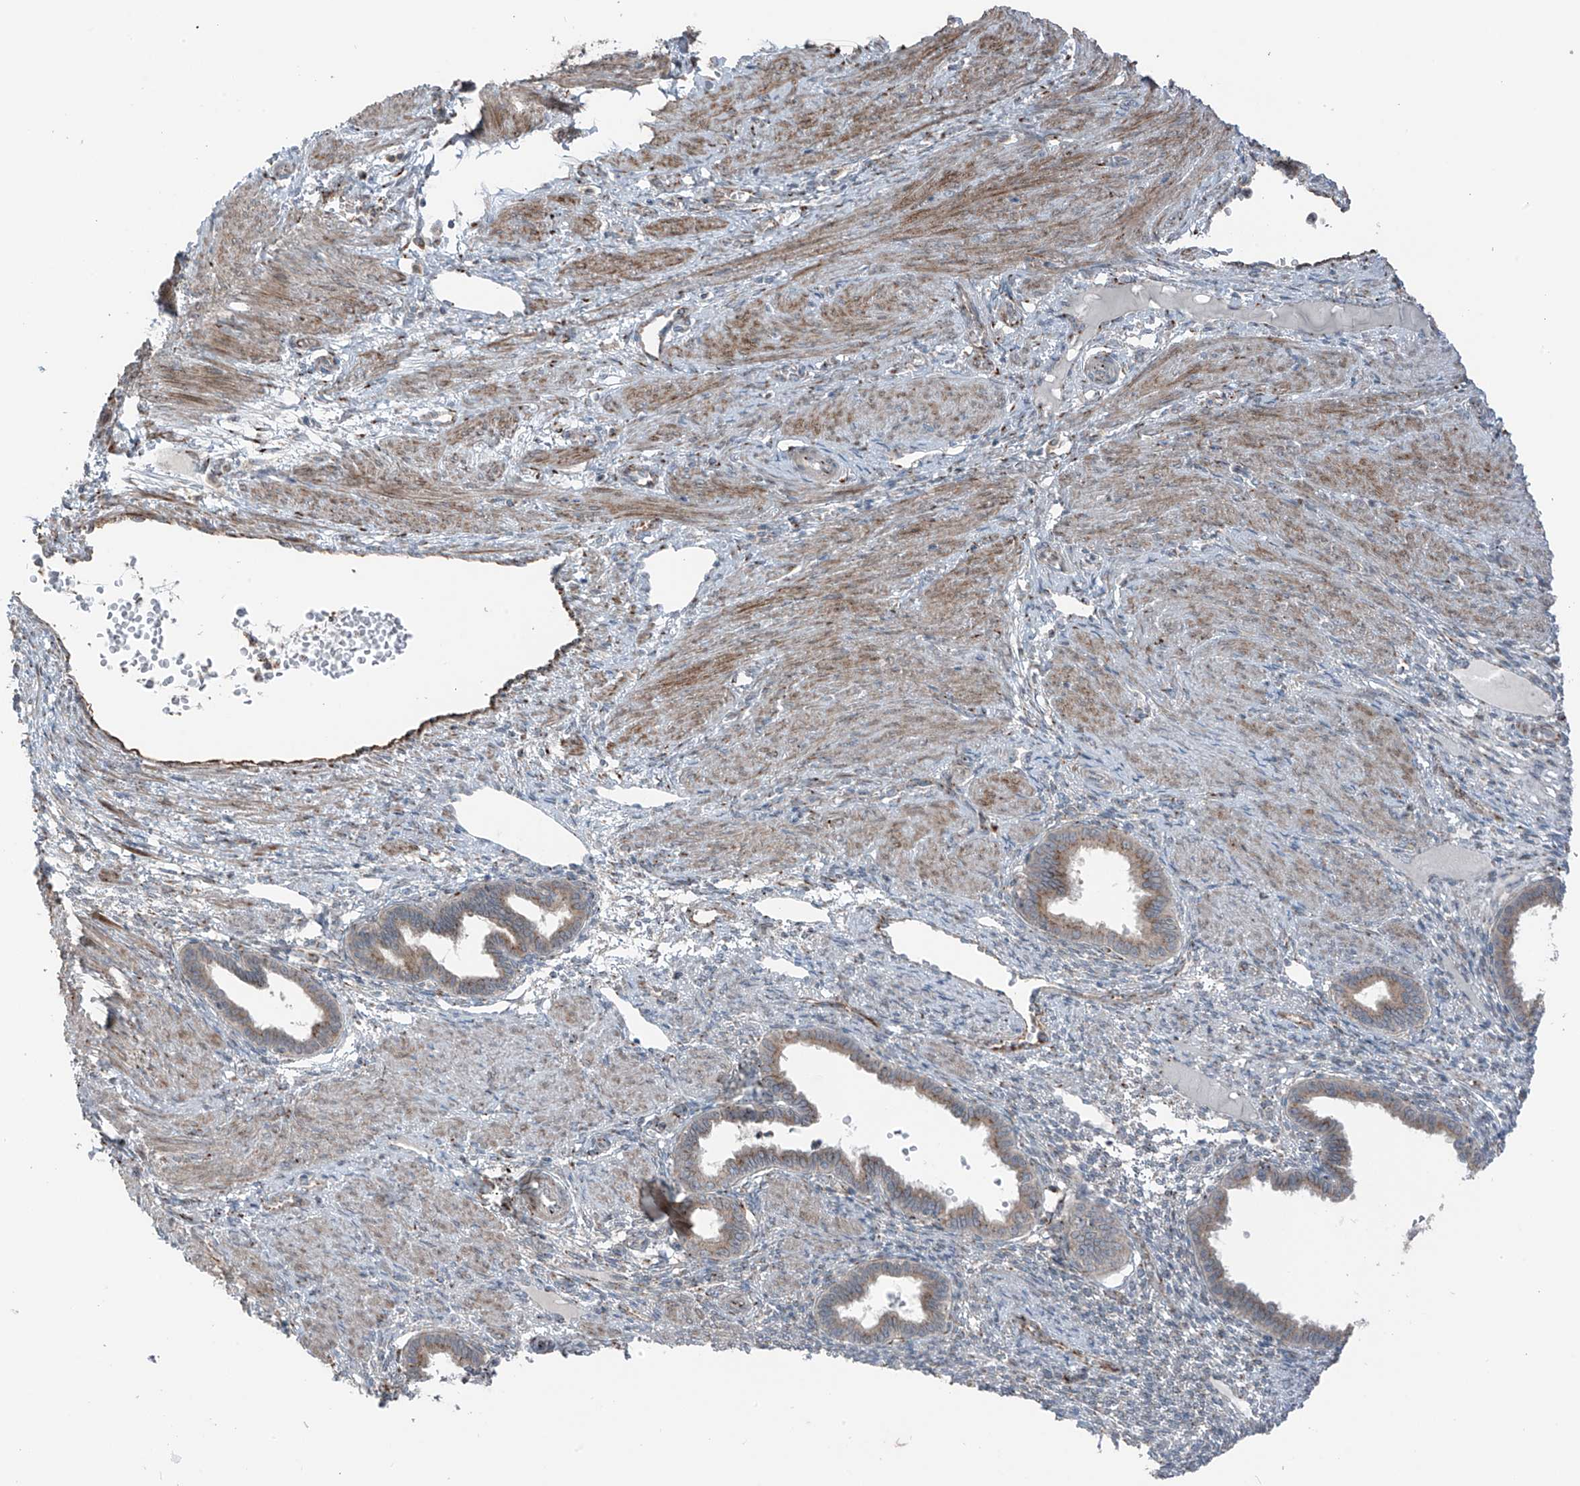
{"staining": {"intensity": "weak", "quantity": "25%-75%", "location": "cytoplasmic/membranous"}, "tissue": "endometrium", "cell_type": "Cells in endometrial stroma", "image_type": "normal", "snomed": [{"axis": "morphology", "description": "Normal tissue, NOS"}, {"axis": "topography", "description": "Endometrium"}], "caption": "Protein expression by IHC shows weak cytoplasmic/membranous expression in about 25%-75% of cells in endometrial stroma in unremarkable endometrium.", "gene": "ERLEC1", "patient": {"sex": "female", "age": 33}}